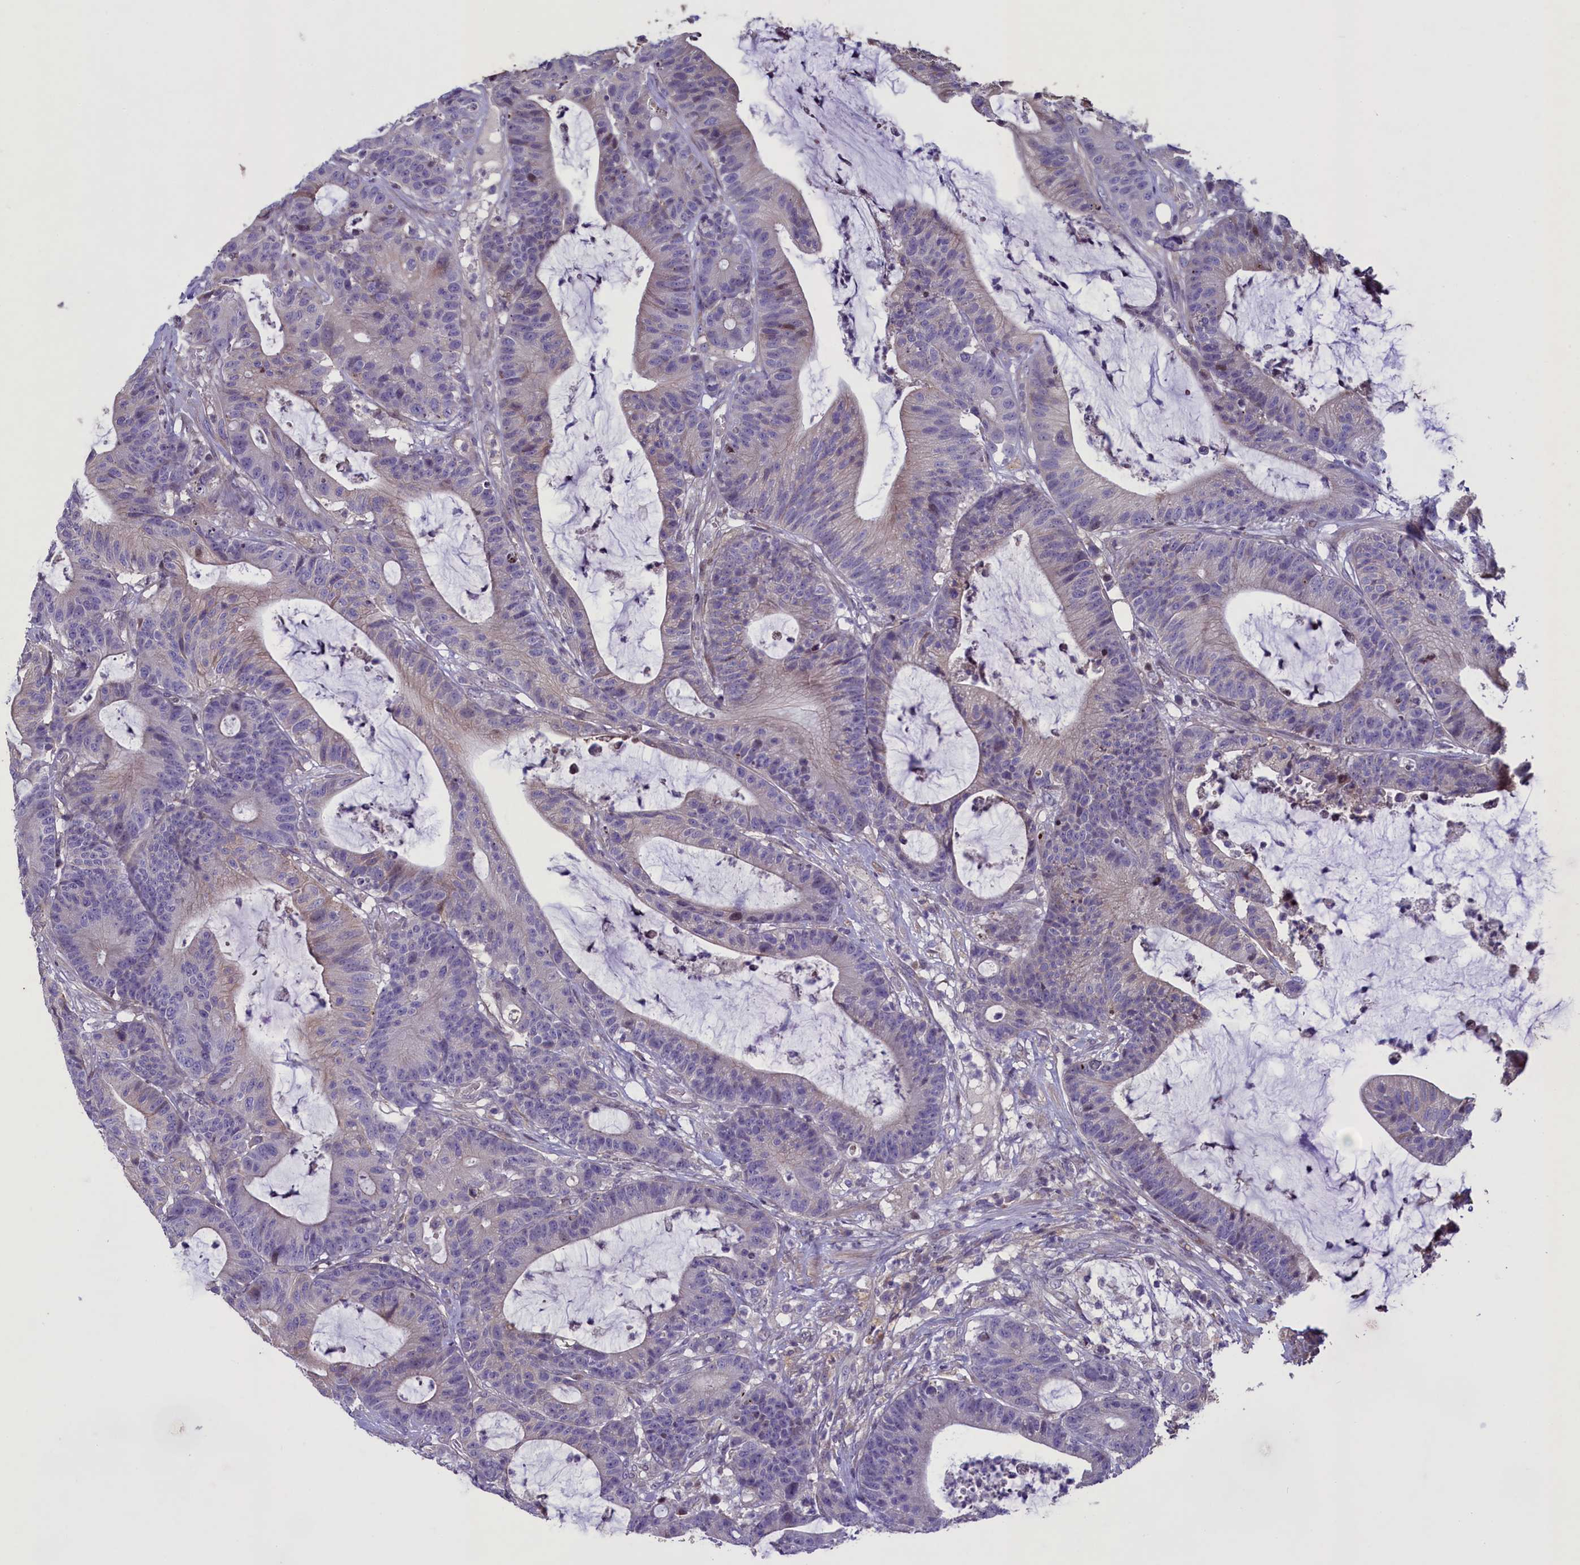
{"staining": {"intensity": "negative", "quantity": "none", "location": "none"}, "tissue": "colorectal cancer", "cell_type": "Tumor cells", "image_type": "cancer", "snomed": [{"axis": "morphology", "description": "Adenocarcinoma, NOS"}, {"axis": "topography", "description": "Colon"}], "caption": "The image displays no significant positivity in tumor cells of colorectal cancer. The staining is performed using DAB brown chromogen with nuclei counter-stained in using hematoxylin.", "gene": "MAN2C1", "patient": {"sex": "female", "age": 84}}